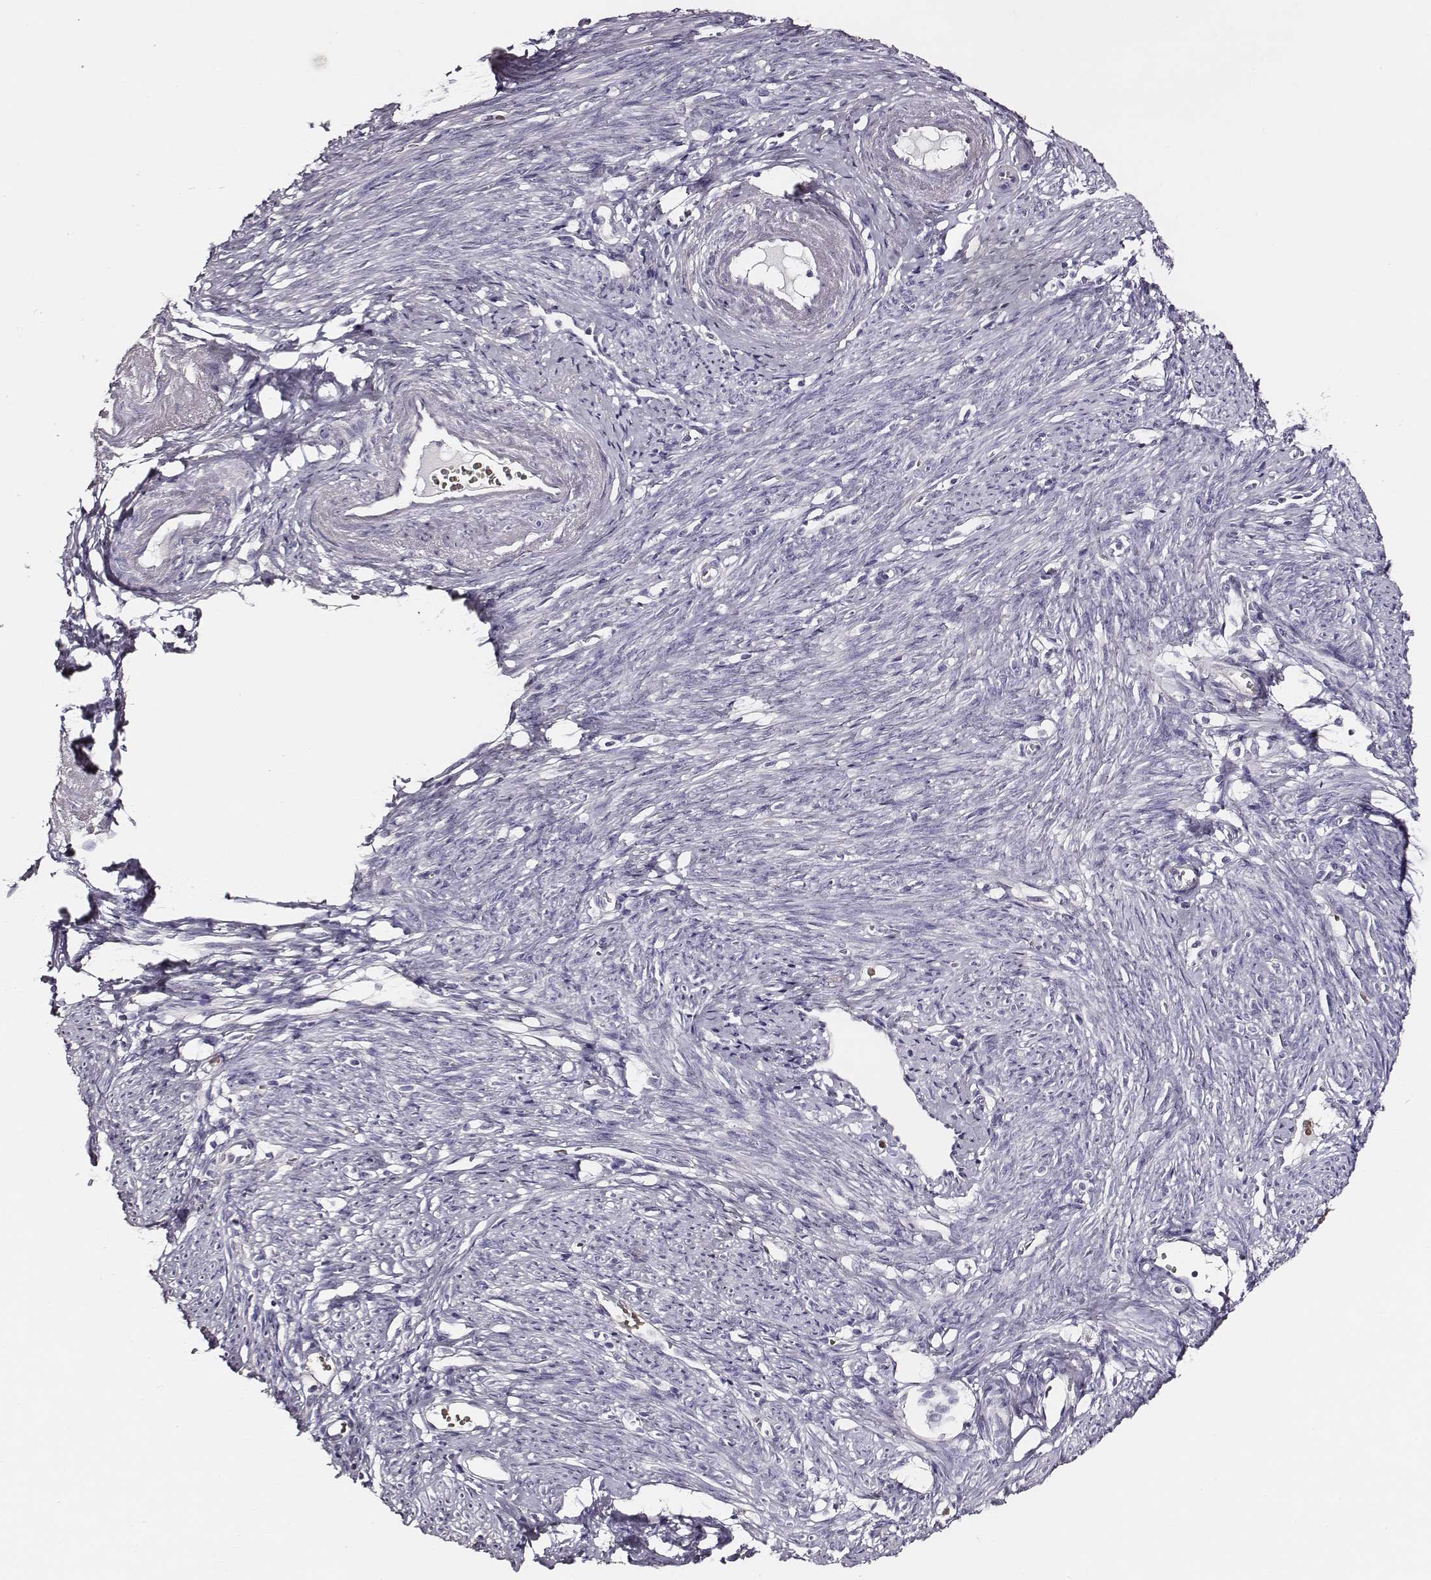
{"staining": {"intensity": "negative", "quantity": "none", "location": "none"}, "tissue": "endometrial cancer", "cell_type": "Tumor cells", "image_type": "cancer", "snomed": [{"axis": "morphology", "description": "Adenocarcinoma, NOS"}, {"axis": "topography", "description": "Endometrium"}], "caption": "Adenocarcinoma (endometrial) was stained to show a protein in brown. There is no significant expression in tumor cells.", "gene": "AADAT", "patient": {"sex": "female", "age": 57}}